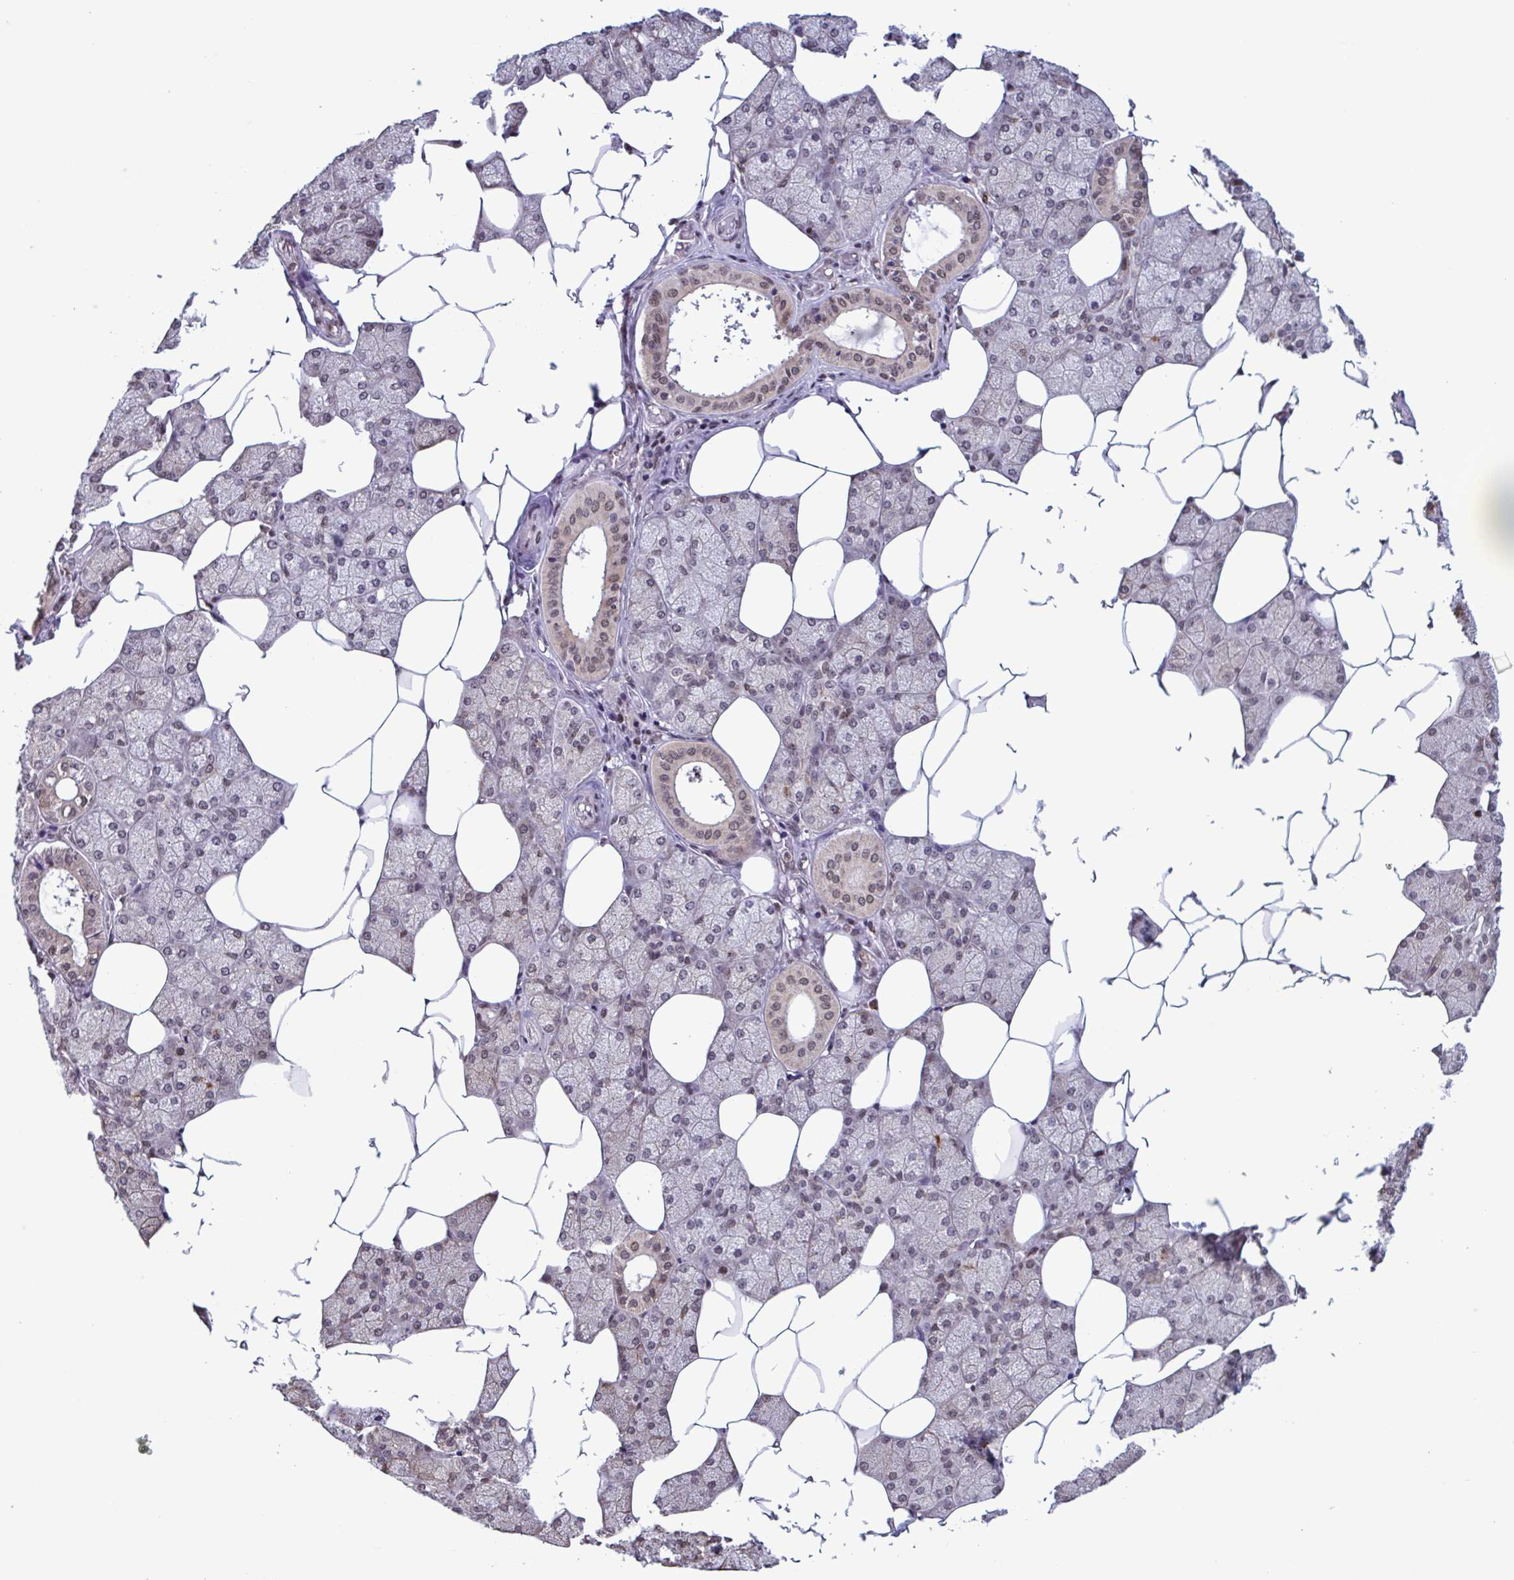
{"staining": {"intensity": "moderate", "quantity": "25%-75%", "location": "nuclear"}, "tissue": "salivary gland", "cell_type": "Glandular cells", "image_type": "normal", "snomed": [{"axis": "morphology", "description": "Normal tissue, NOS"}, {"axis": "topography", "description": "Salivary gland"}], "caption": "Immunohistochemical staining of unremarkable human salivary gland displays medium levels of moderate nuclear expression in about 25%-75% of glandular cells. (DAB IHC with brightfield microscopy, high magnification).", "gene": "TIMM21", "patient": {"sex": "female", "age": 43}}